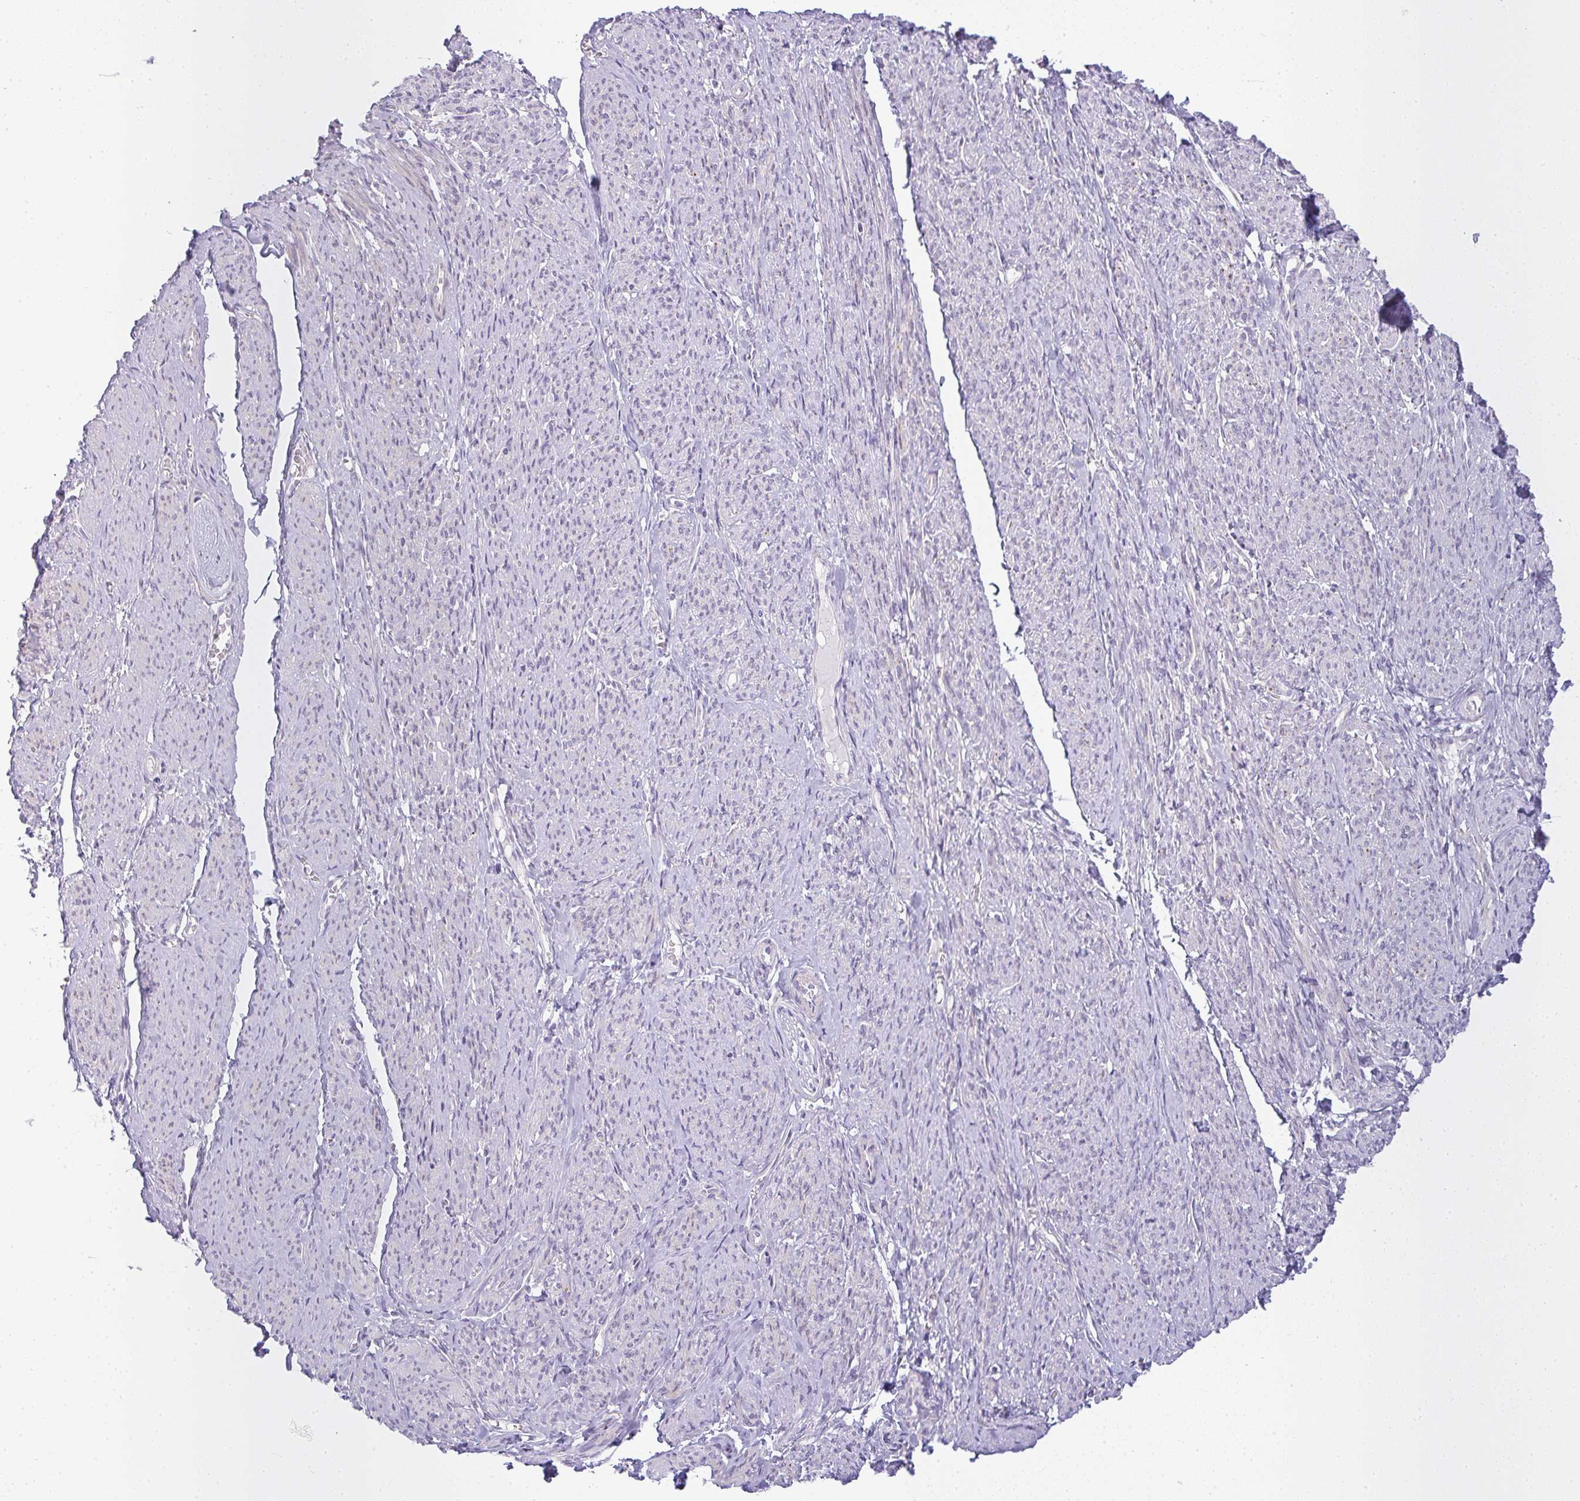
{"staining": {"intensity": "weak", "quantity": "<25%", "location": "cytoplasmic/membranous"}, "tissue": "smooth muscle", "cell_type": "Smooth muscle cells", "image_type": "normal", "snomed": [{"axis": "morphology", "description": "Normal tissue, NOS"}, {"axis": "topography", "description": "Smooth muscle"}], "caption": "Immunohistochemistry (IHC) photomicrograph of unremarkable smooth muscle stained for a protein (brown), which demonstrates no staining in smooth muscle cells.", "gene": "SIRPB2", "patient": {"sex": "female", "age": 65}}